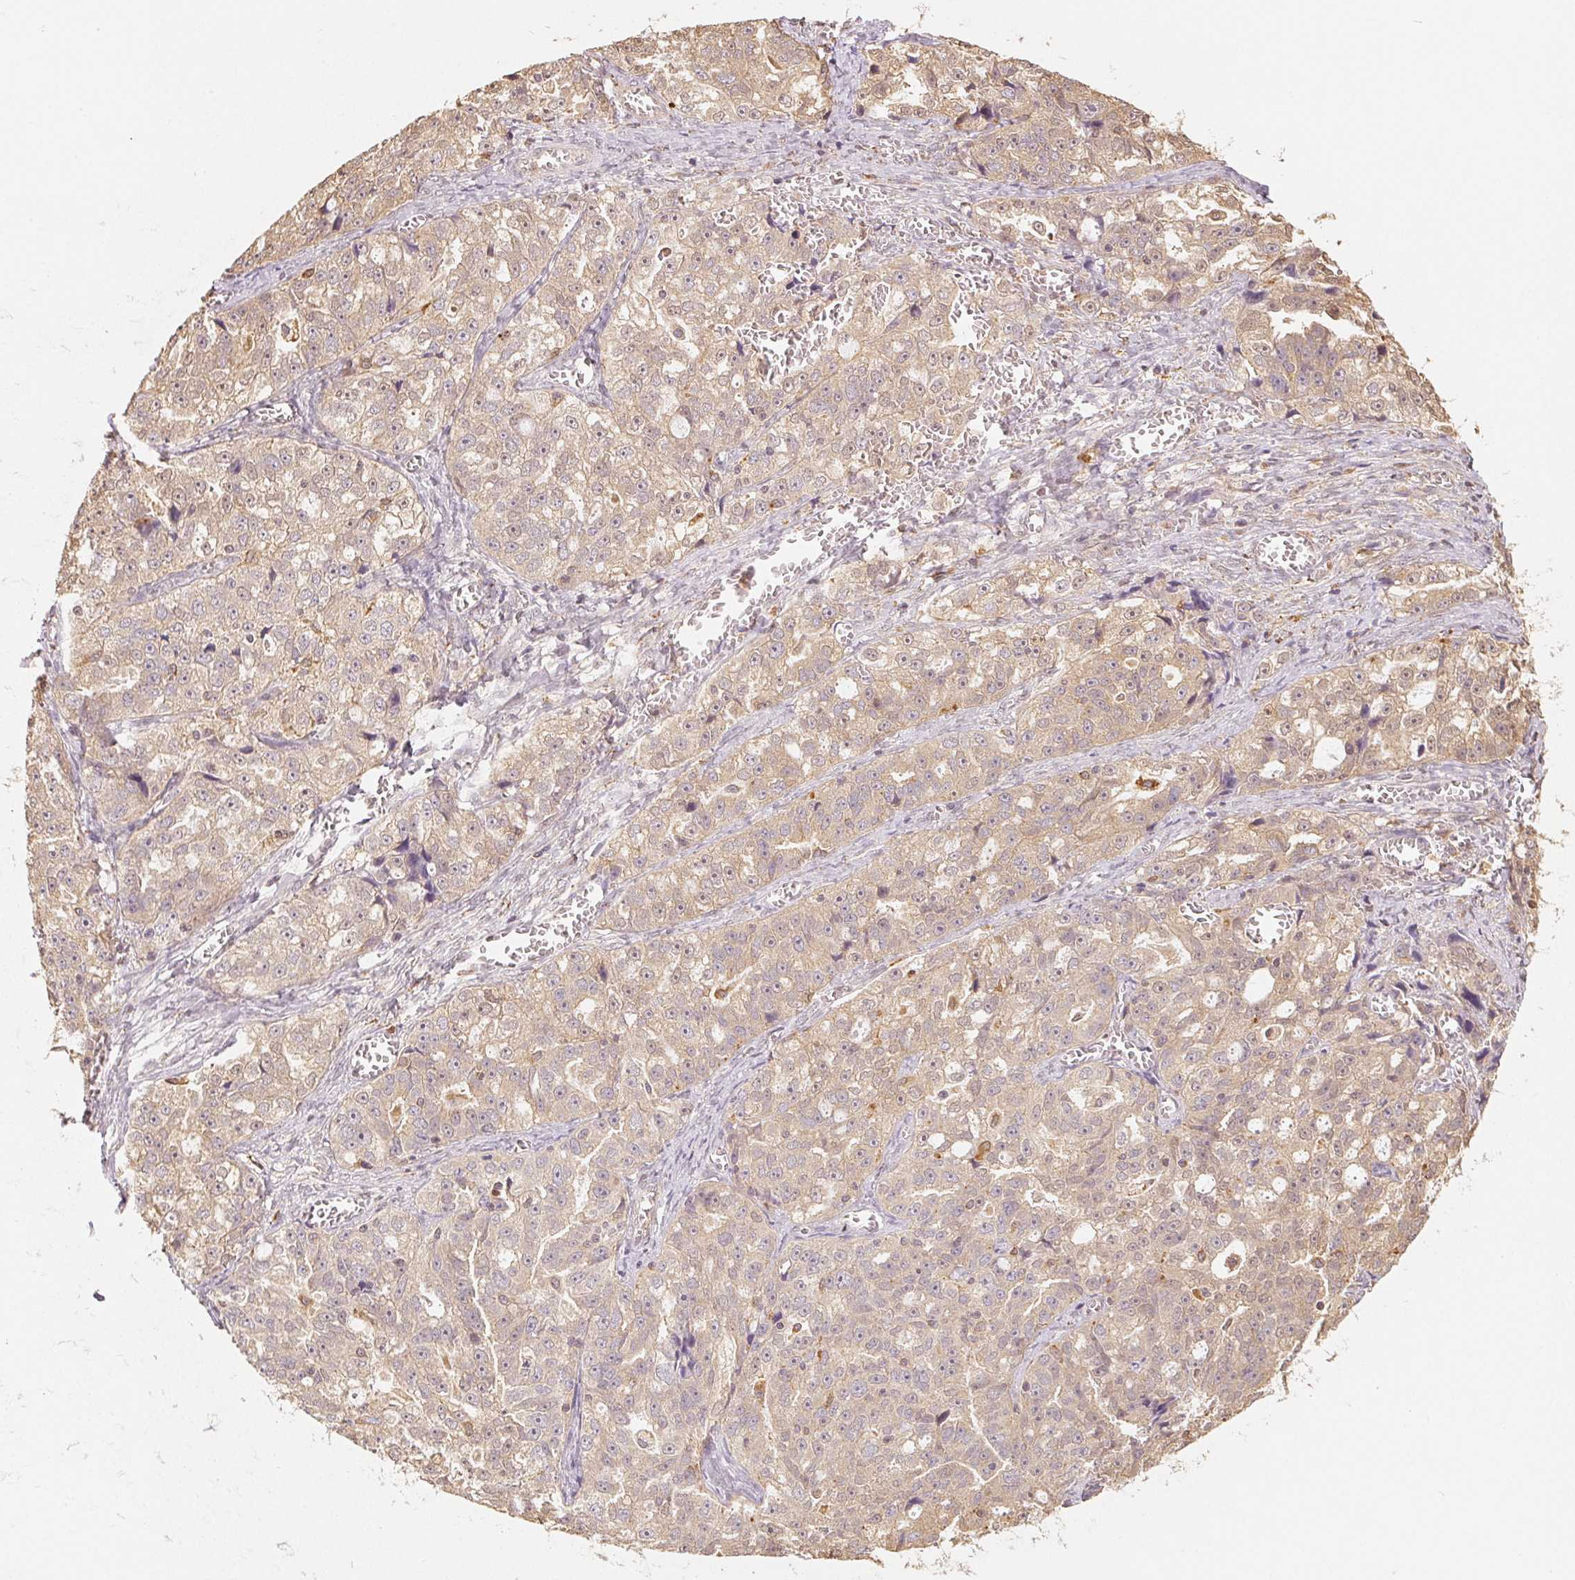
{"staining": {"intensity": "weak", "quantity": ">75%", "location": "cytoplasmic/membranous"}, "tissue": "ovarian cancer", "cell_type": "Tumor cells", "image_type": "cancer", "snomed": [{"axis": "morphology", "description": "Cystadenocarcinoma, serous, NOS"}, {"axis": "topography", "description": "Ovary"}], "caption": "Immunohistochemistry image of neoplastic tissue: ovarian cancer stained using immunohistochemistry (IHC) shows low levels of weak protein expression localized specifically in the cytoplasmic/membranous of tumor cells, appearing as a cytoplasmic/membranous brown color.", "gene": "GUSB", "patient": {"sex": "female", "age": 51}}